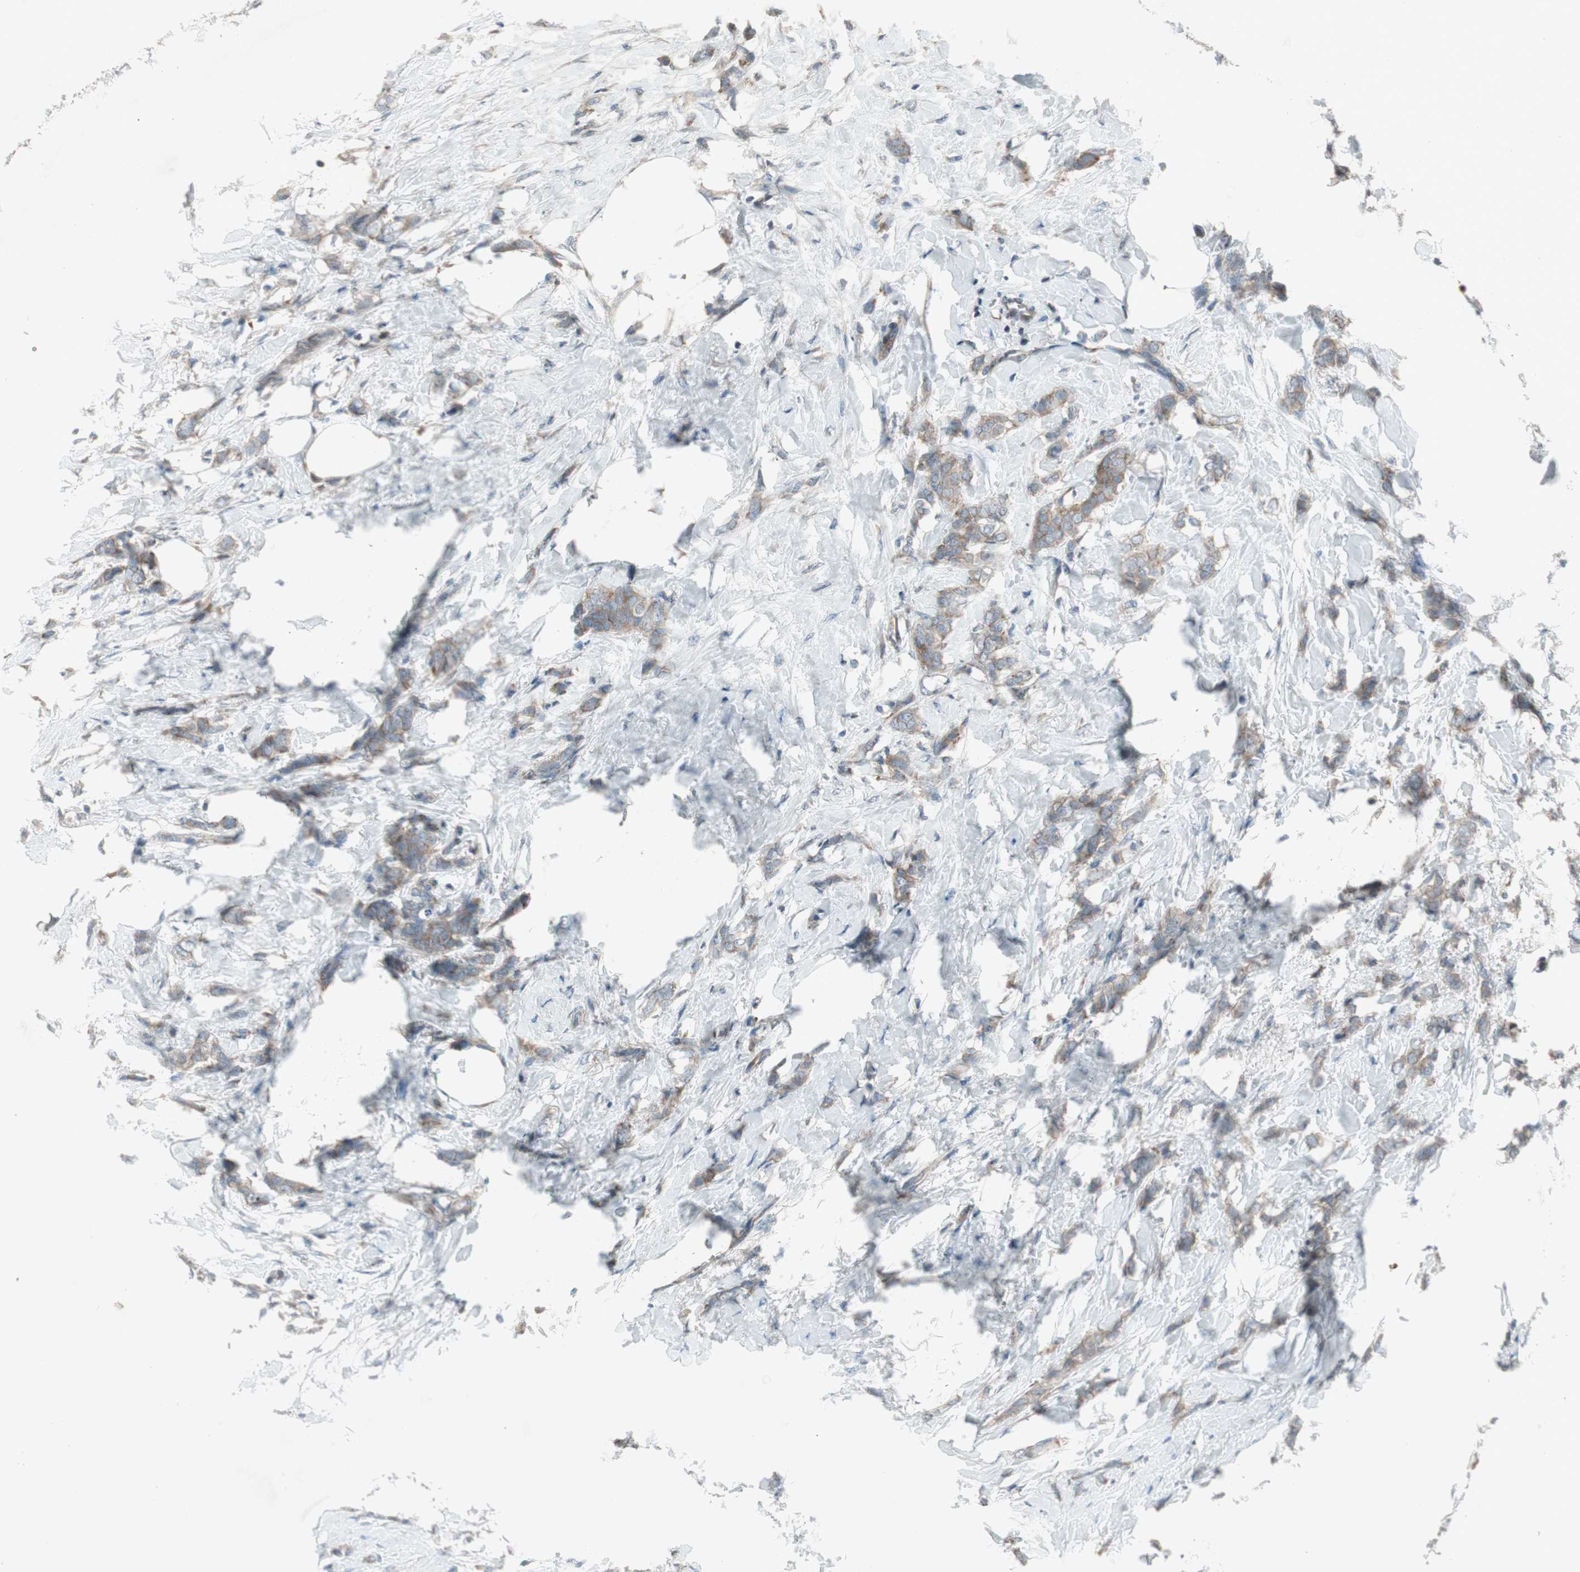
{"staining": {"intensity": "weak", "quantity": ">75%", "location": "cytoplasmic/membranous"}, "tissue": "breast cancer", "cell_type": "Tumor cells", "image_type": "cancer", "snomed": [{"axis": "morphology", "description": "Lobular carcinoma, in situ"}, {"axis": "morphology", "description": "Lobular carcinoma"}, {"axis": "topography", "description": "Breast"}], "caption": "High-power microscopy captured an immunohistochemistry (IHC) image of breast cancer, revealing weak cytoplasmic/membranous staining in approximately >75% of tumor cells. (DAB (3,3'-diaminobenzidine) IHC, brown staining for protein, blue staining for nuclei).", "gene": "PANK2", "patient": {"sex": "female", "age": 41}}